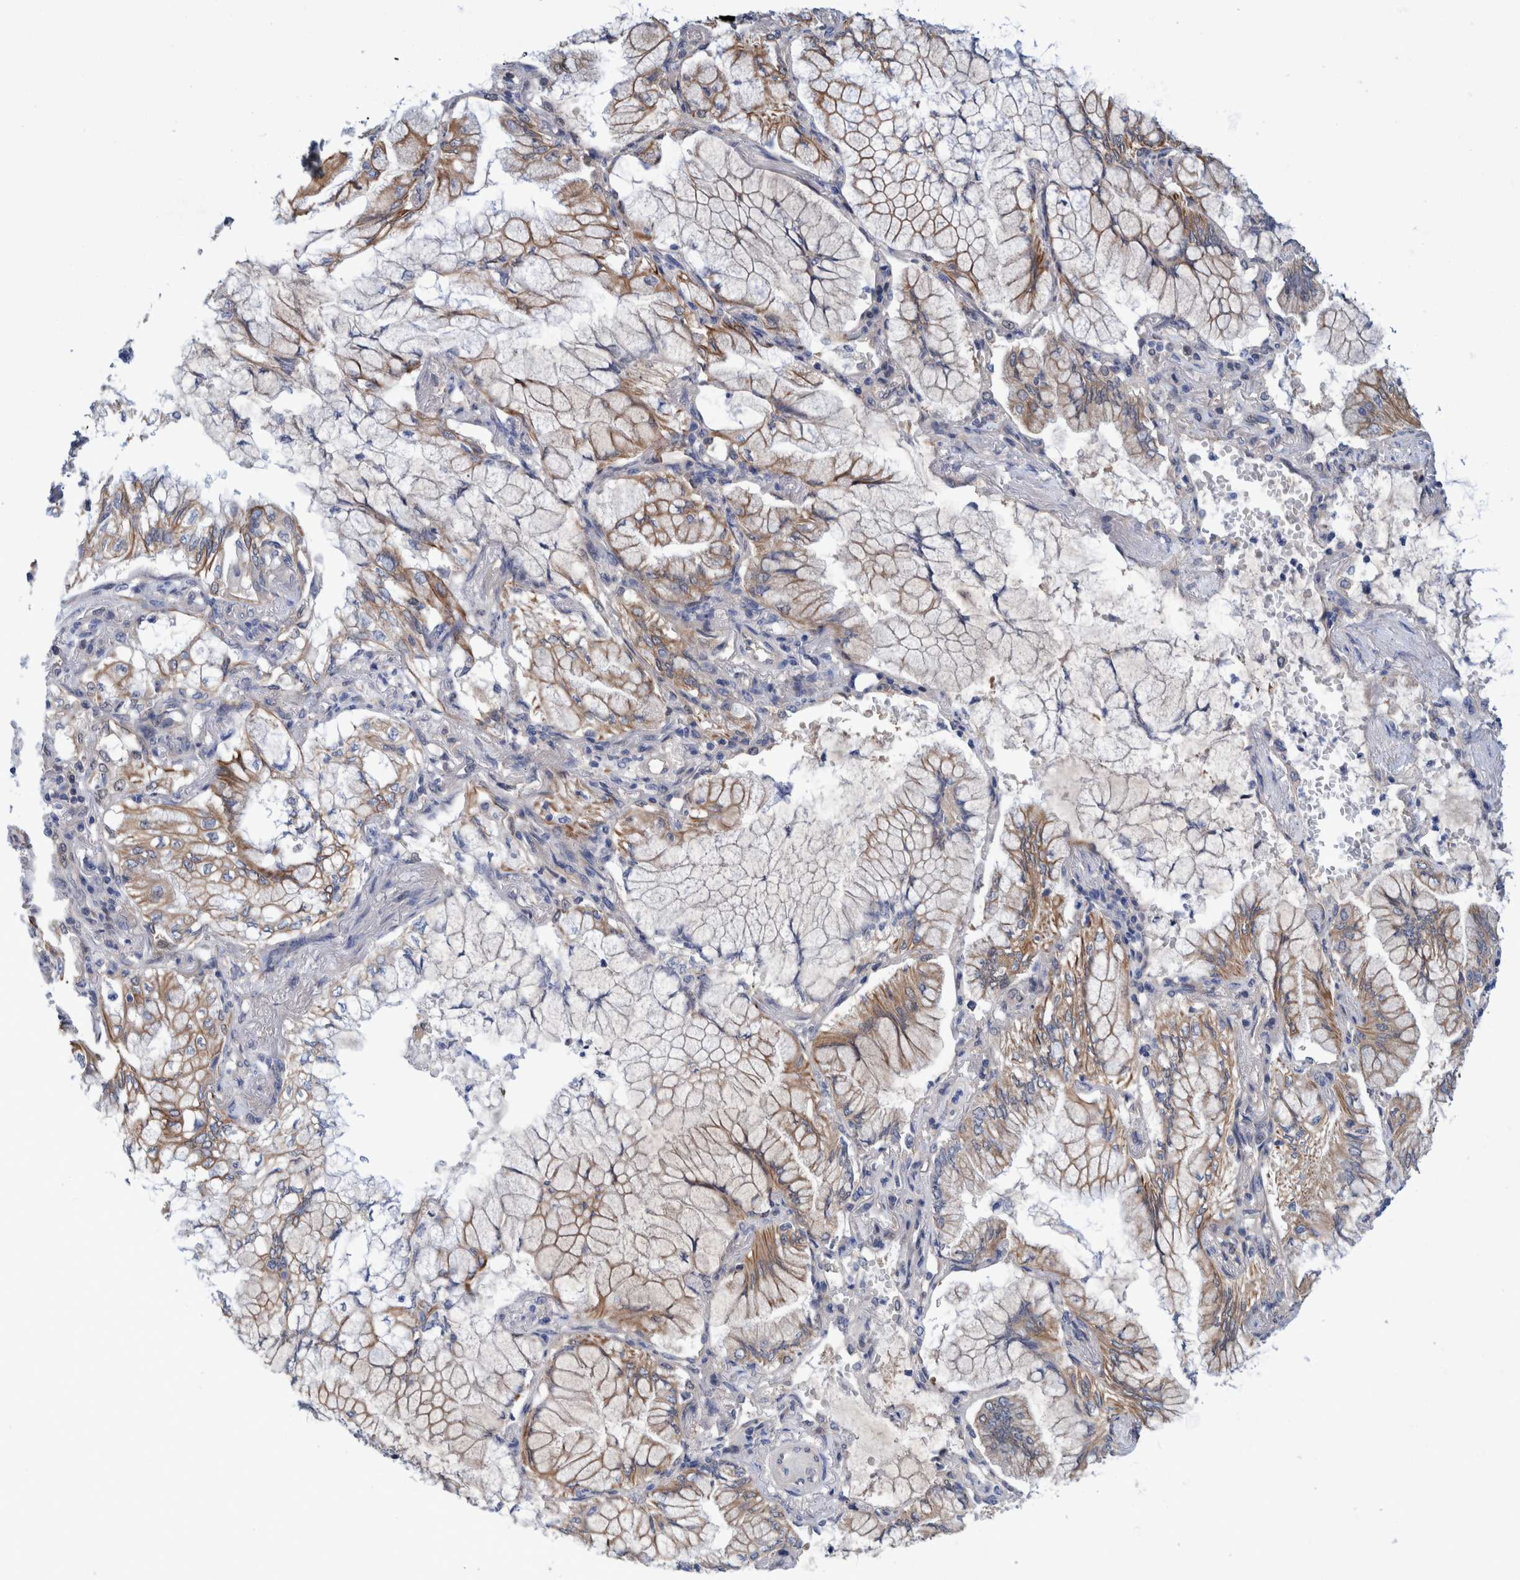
{"staining": {"intensity": "moderate", "quantity": ">75%", "location": "cytoplasmic/membranous"}, "tissue": "lung cancer", "cell_type": "Tumor cells", "image_type": "cancer", "snomed": [{"axis": "morphology", "description": "Adenocarcinoma, NOS"}, {"axis": "topography", "description": "Lung"}], "caption": "Protein staining displays moderate cytoplasmic/membranous expression in about >75% of tumor cells in lung cancer (adenocarcinoma).", "gene": "PFAS", "patient": {"sex": "female", "age": 70}}